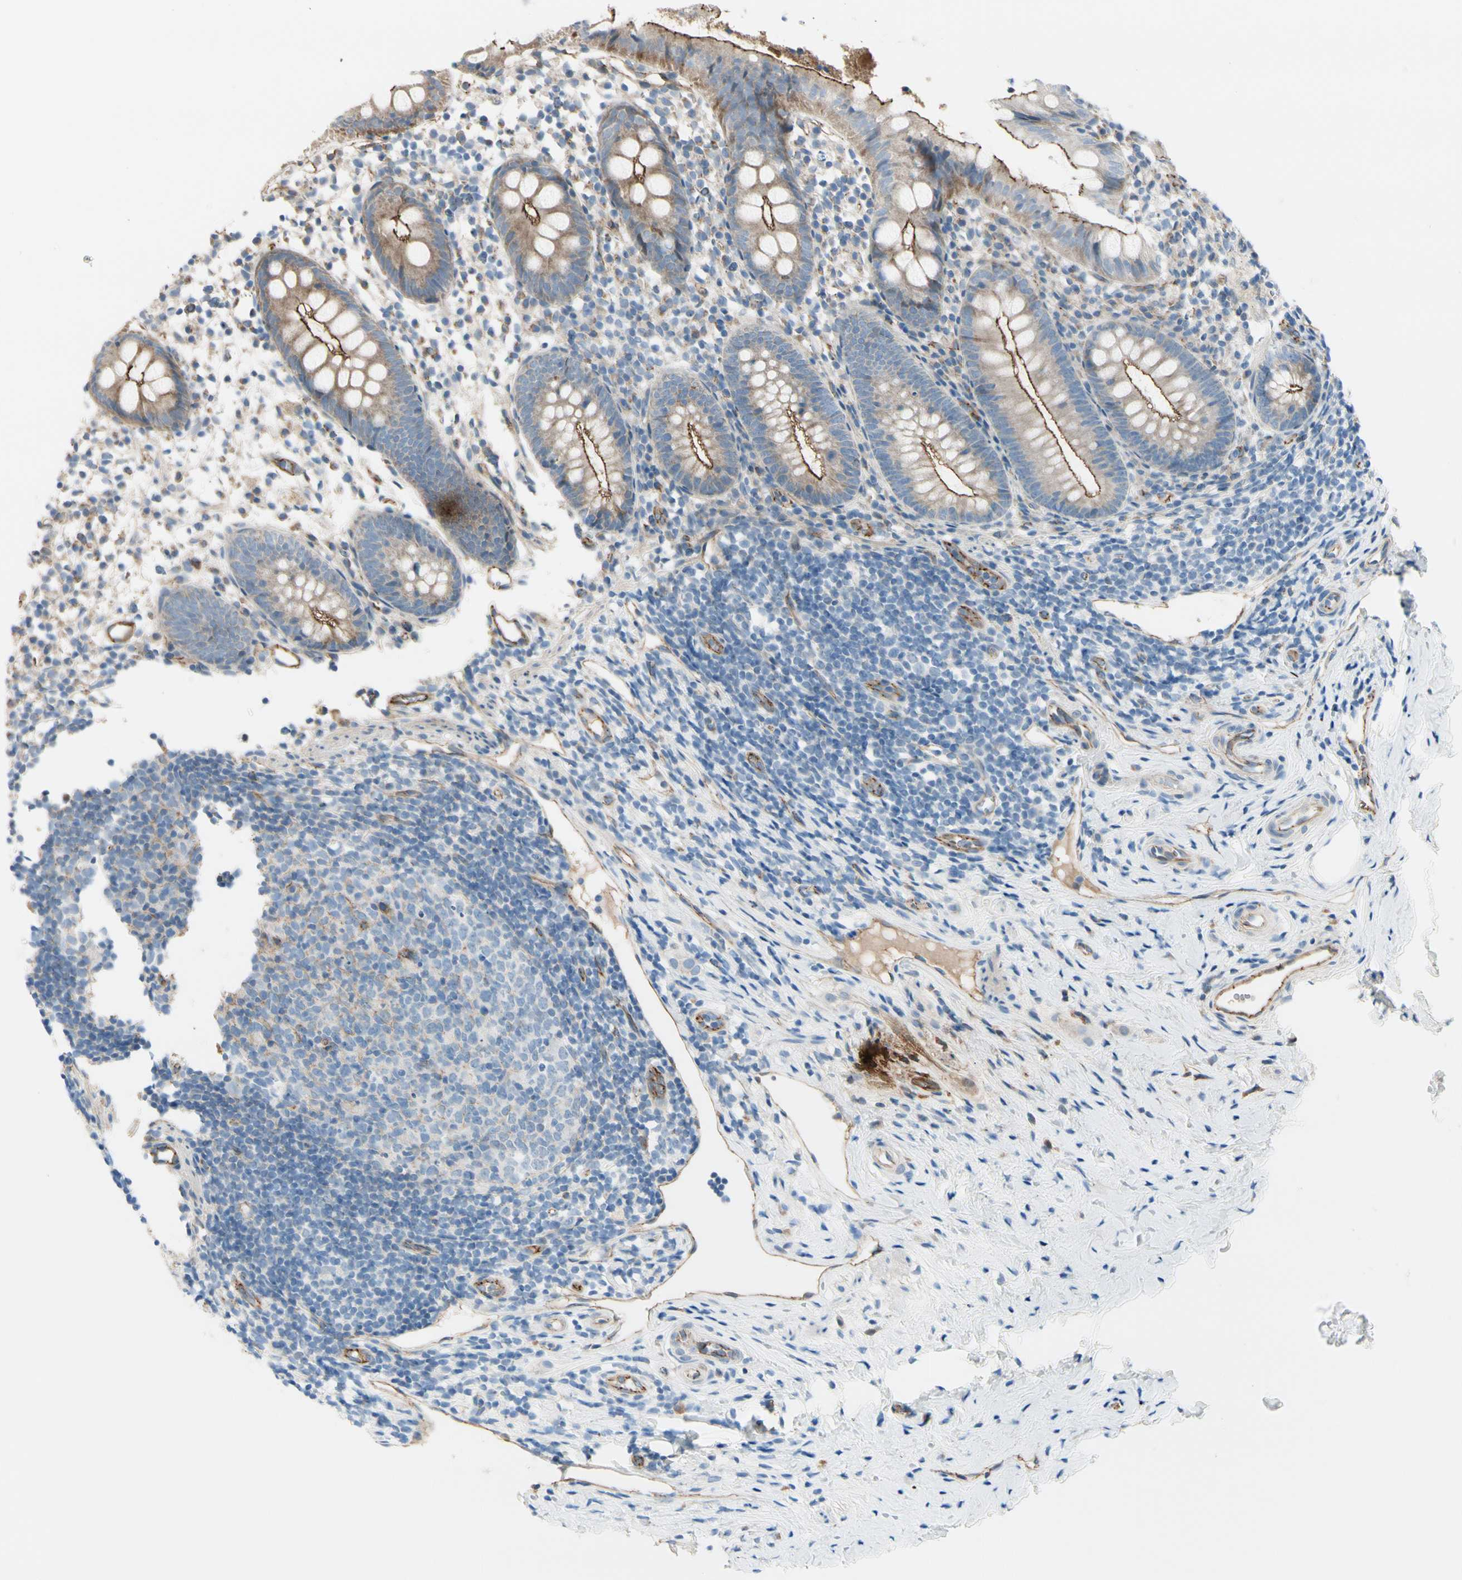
{"staining": {"intensity": "weak", "quantity": "25%-75%", "location": "cytoplasmic/membranous"}, "tissue": "appendix", "cell_type": "Glandular cells", "image_type": "normal", "snomed": [{"axis": "morphology", "description": "Normal tissue, NOS"}, {"axis": "topography", "description": "Appendix"}], "caption": "Immunohistochemical staining of unremarkable appendix demonstrates weak cytoplasmic/membranous protein positivity in approximately 25%-75% of glandular cells.", "gene": "TJP1", "patient": {"sex": "female", "age": 20}}